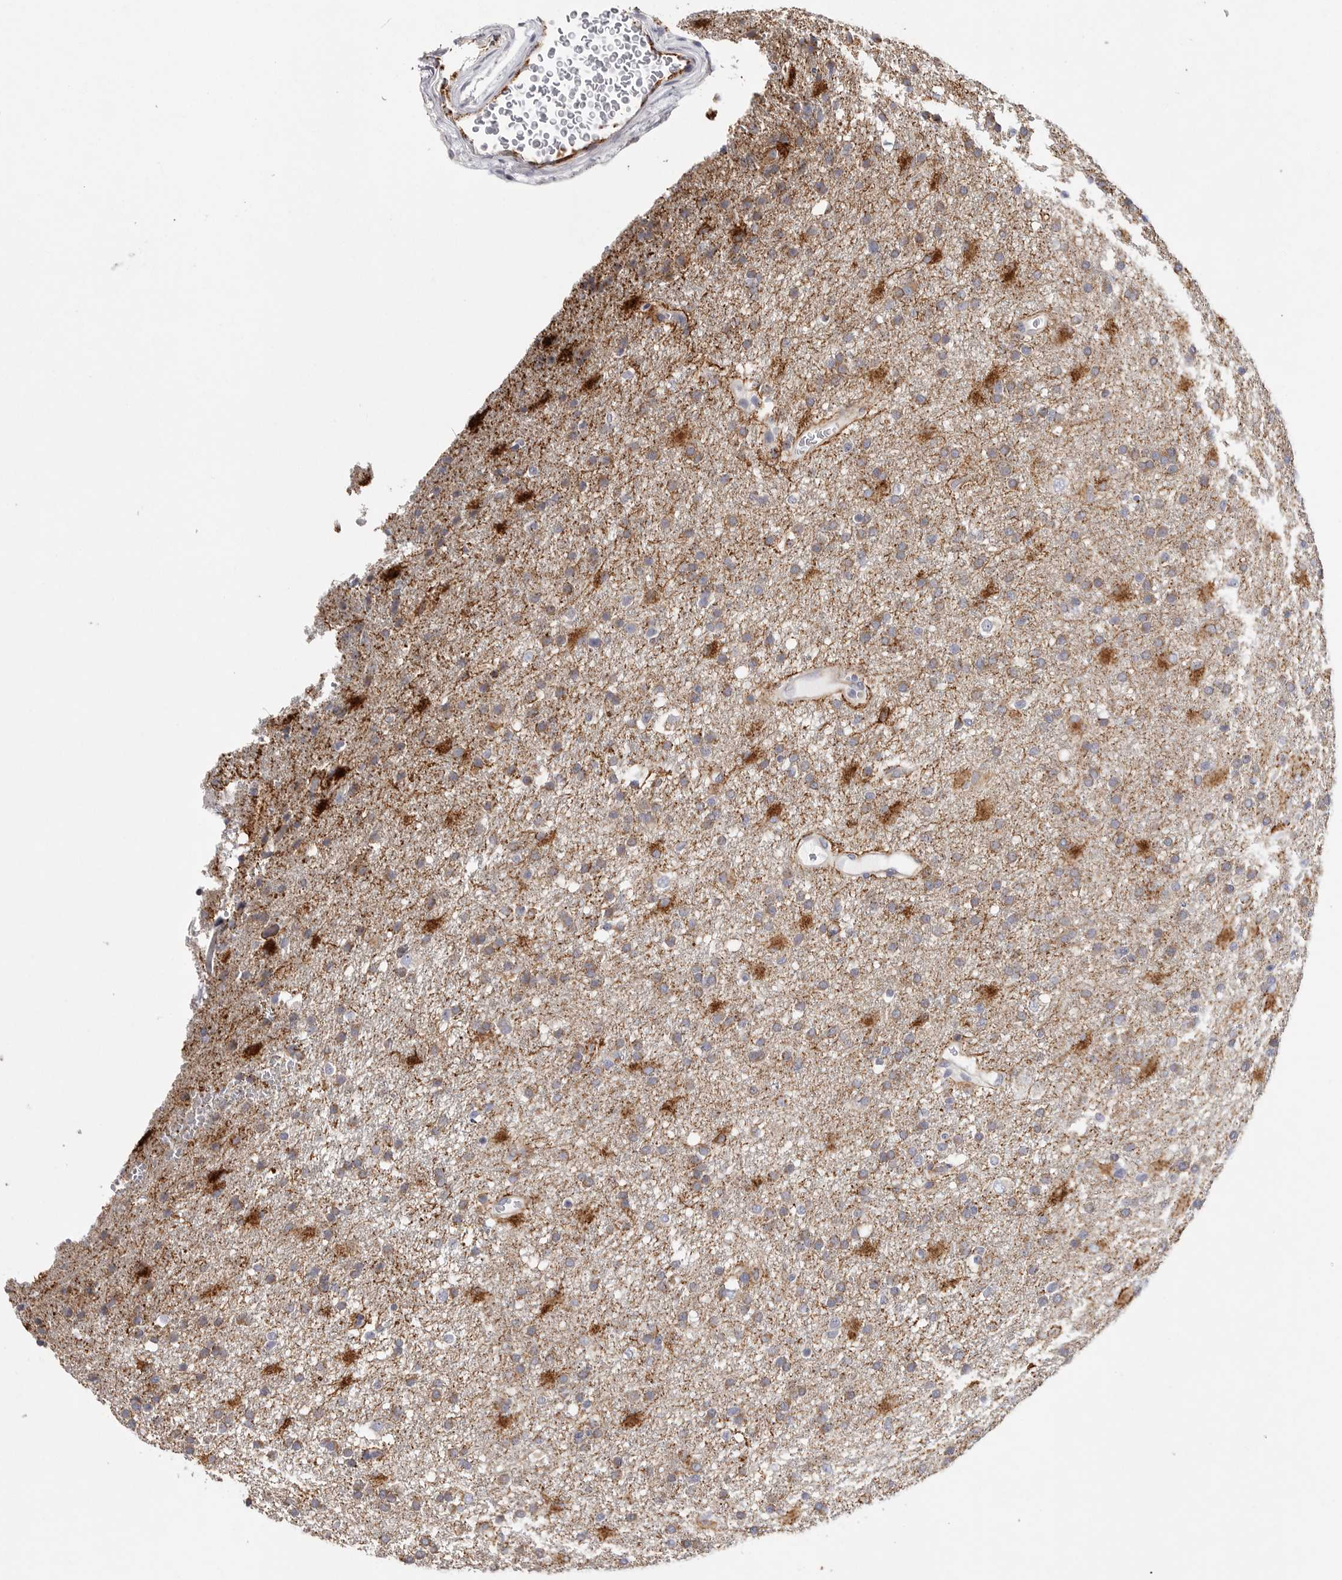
{"staining": {"intensity": "moderate", "quantity": "25%-75%", "location": "cytoplasmic/membranous"}, "tissue": "glioma", "cell_type": "Tumor cells", "image_type": "cancer", "snomed": [{"axis": "morphology", "description": "Glioma, malignant, High grade"}, {"axis": "topography", "description": "Brain"}], "caption": "This photomicrograph exhibits malignant high-grade glioma stained with IHC to label a protein in brown. The cytoplasmic/membranous of tumor cells show moderate positivity for the protein. Nuclei are counter-stained blue.", "gene": "ELP3", "patient": {"sex": "male", "age": 72}}